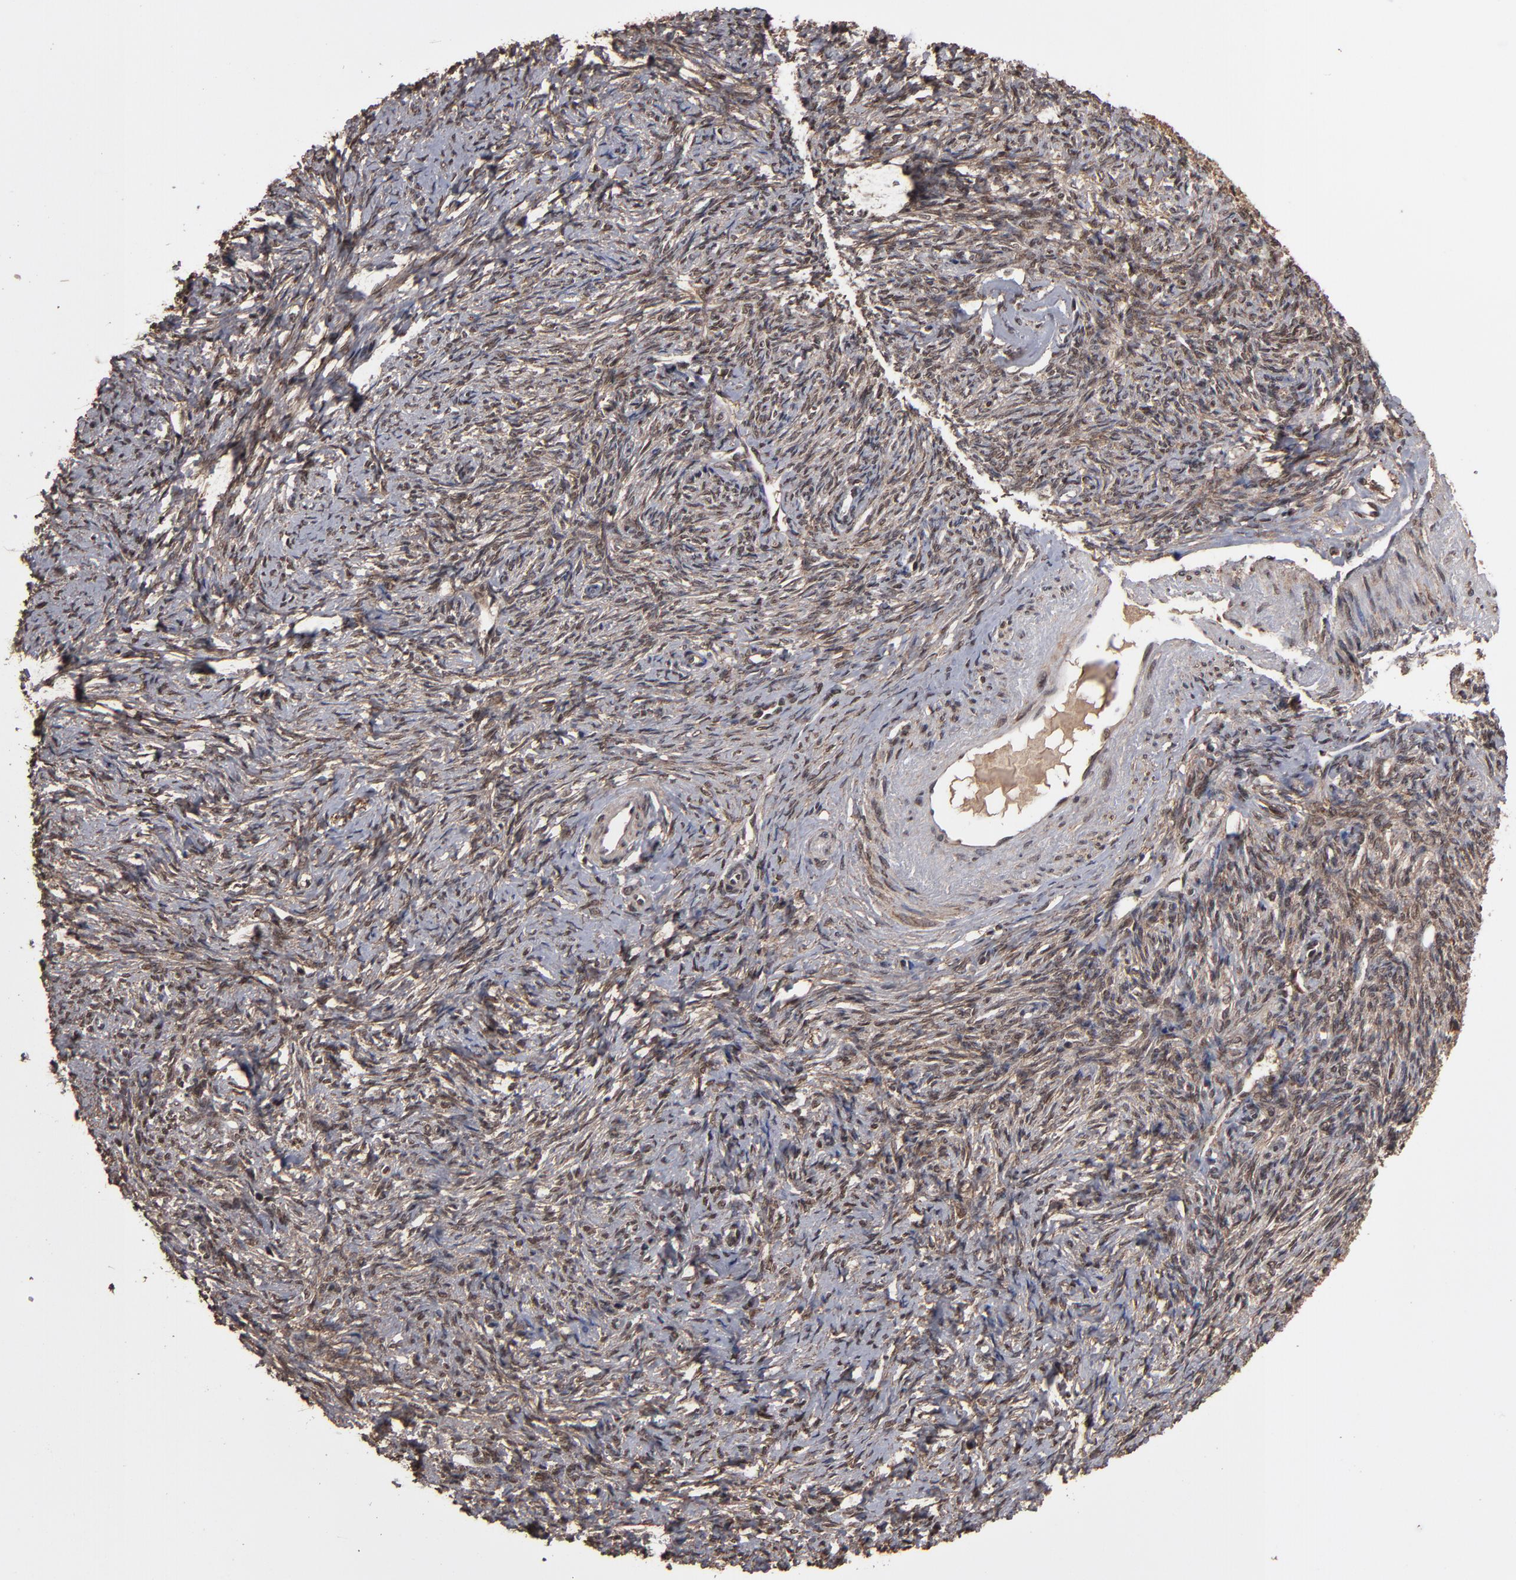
{"staining": {"intensity": "moderate", "quantity": ">75%", "location": "cytoplasmic/membranous,nuclear"}, "tissue": "ovarian cancer", "cell_type": "Tumor cells", "image_type": "cancer", "snomed": [{"axis": "morphology", "description": "Normal tissue, NOS"}, {"axis": "morphology", "description": "Cystadenocarcinoma, serous, NOS"}, {"axis": "topography", "description": "Ovary"}], "caption": "The histopathology image shows staining of ovarian cancer (serous cystadenocarcinoma), revealing moderate cytoplasmic/membranous and nuclear protein positivity (brown color) within tumor cells. Using DAB (3,3'-diaminobenzidine) (brown) and hematoxylin (blue) stains, captured at high magnification using brightfield microscopy.", "gene": "NXF2B", "patient": {"sex": "female", "age": 62}}